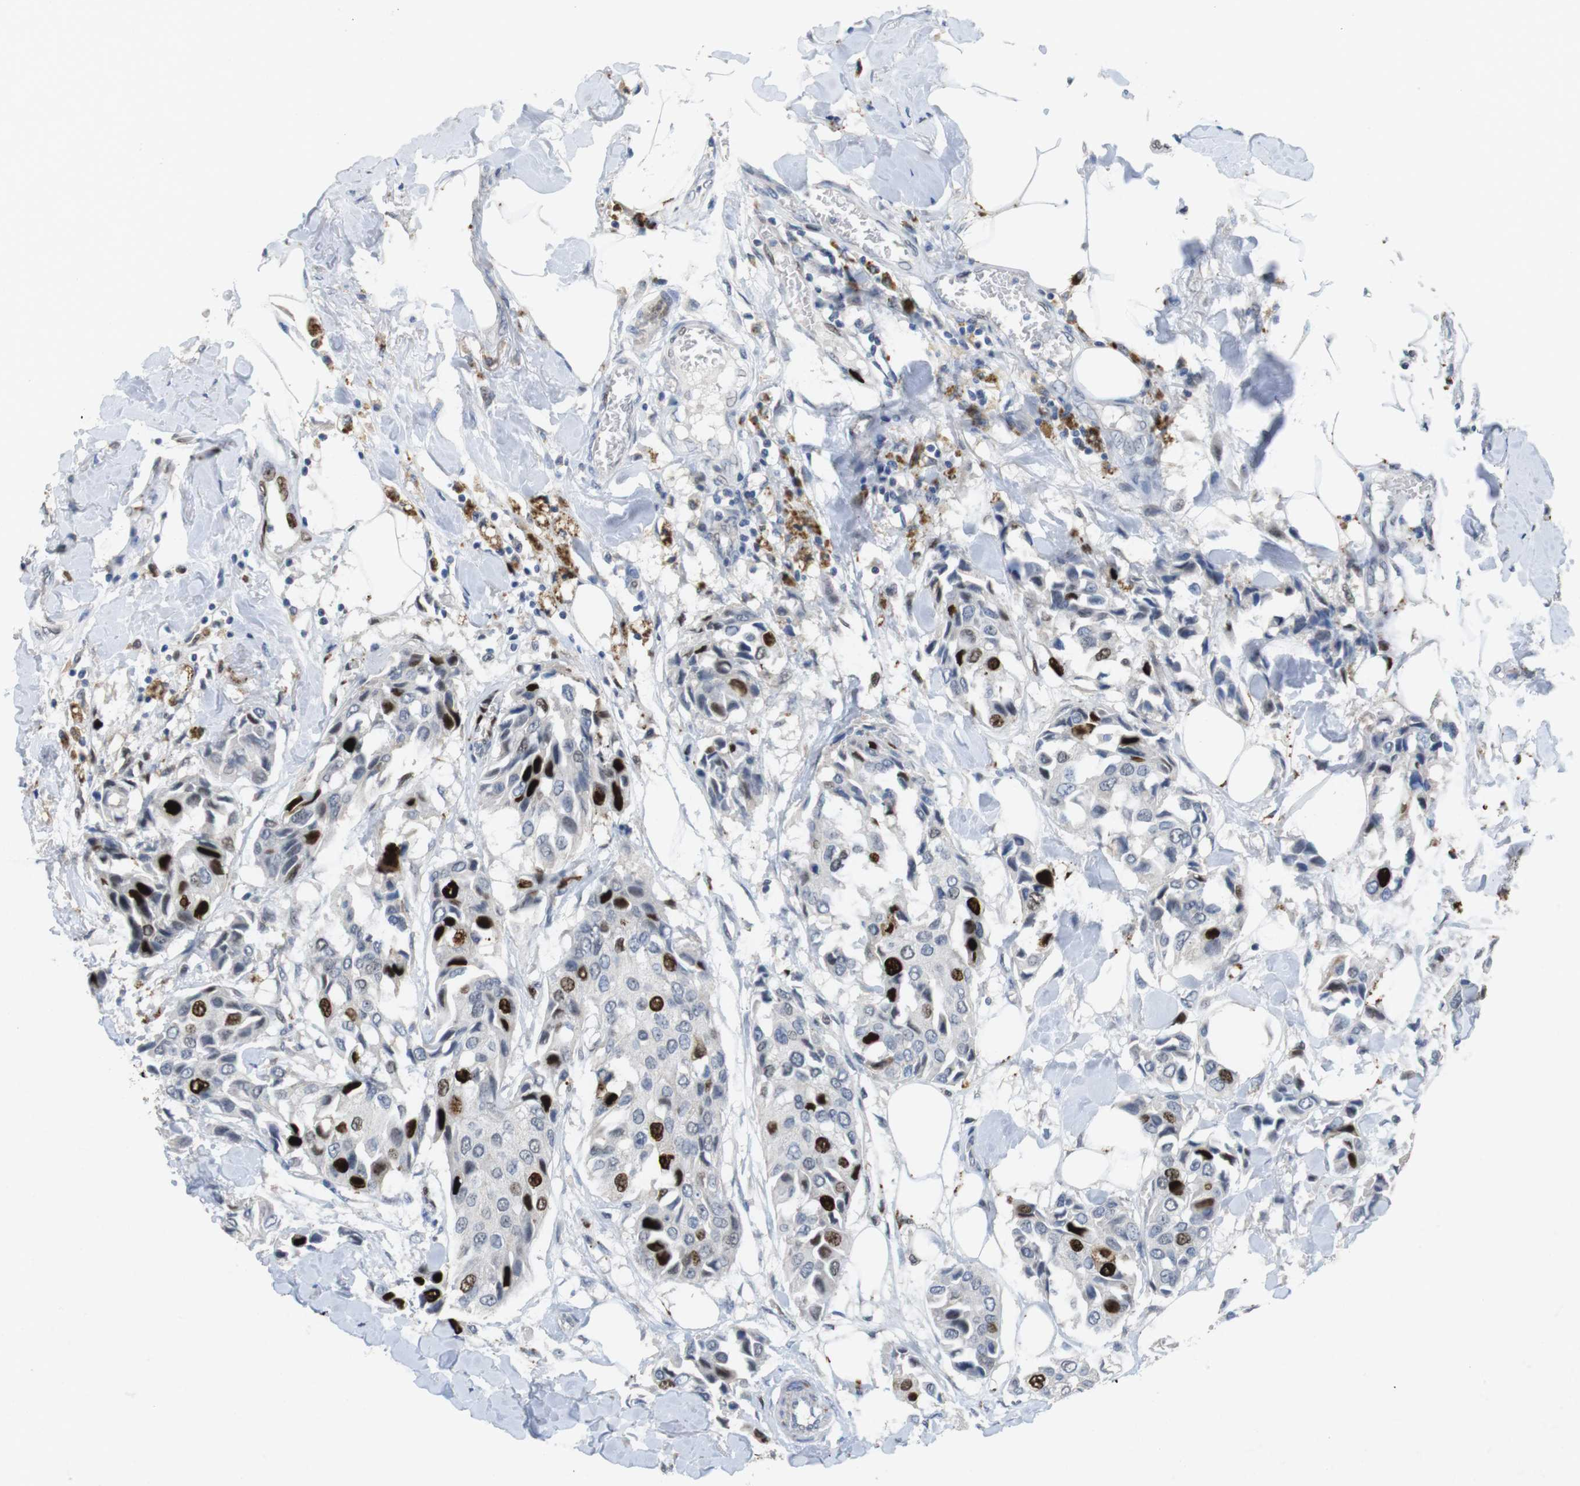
{"staining": {"intensity": "strong", "quantity": "25%-75%", "location": "nuclear"}, "tissue": "breast cancer", "cell_type": "Tumor cells", "image_type": "cancer", "snomed": [{"axis": "morphology", "description": "Duct carcinoma"}, {"axis": "topography", "description": "Breast"}], "caption": "IHC (DAB) staining of human breast invasive ductal carcinoma shows strong nuclear protein expression in approximately 25%-75% of tumor cells.", "gene": "KPNA2", "patient": {"sex": "female", "age": 80}}